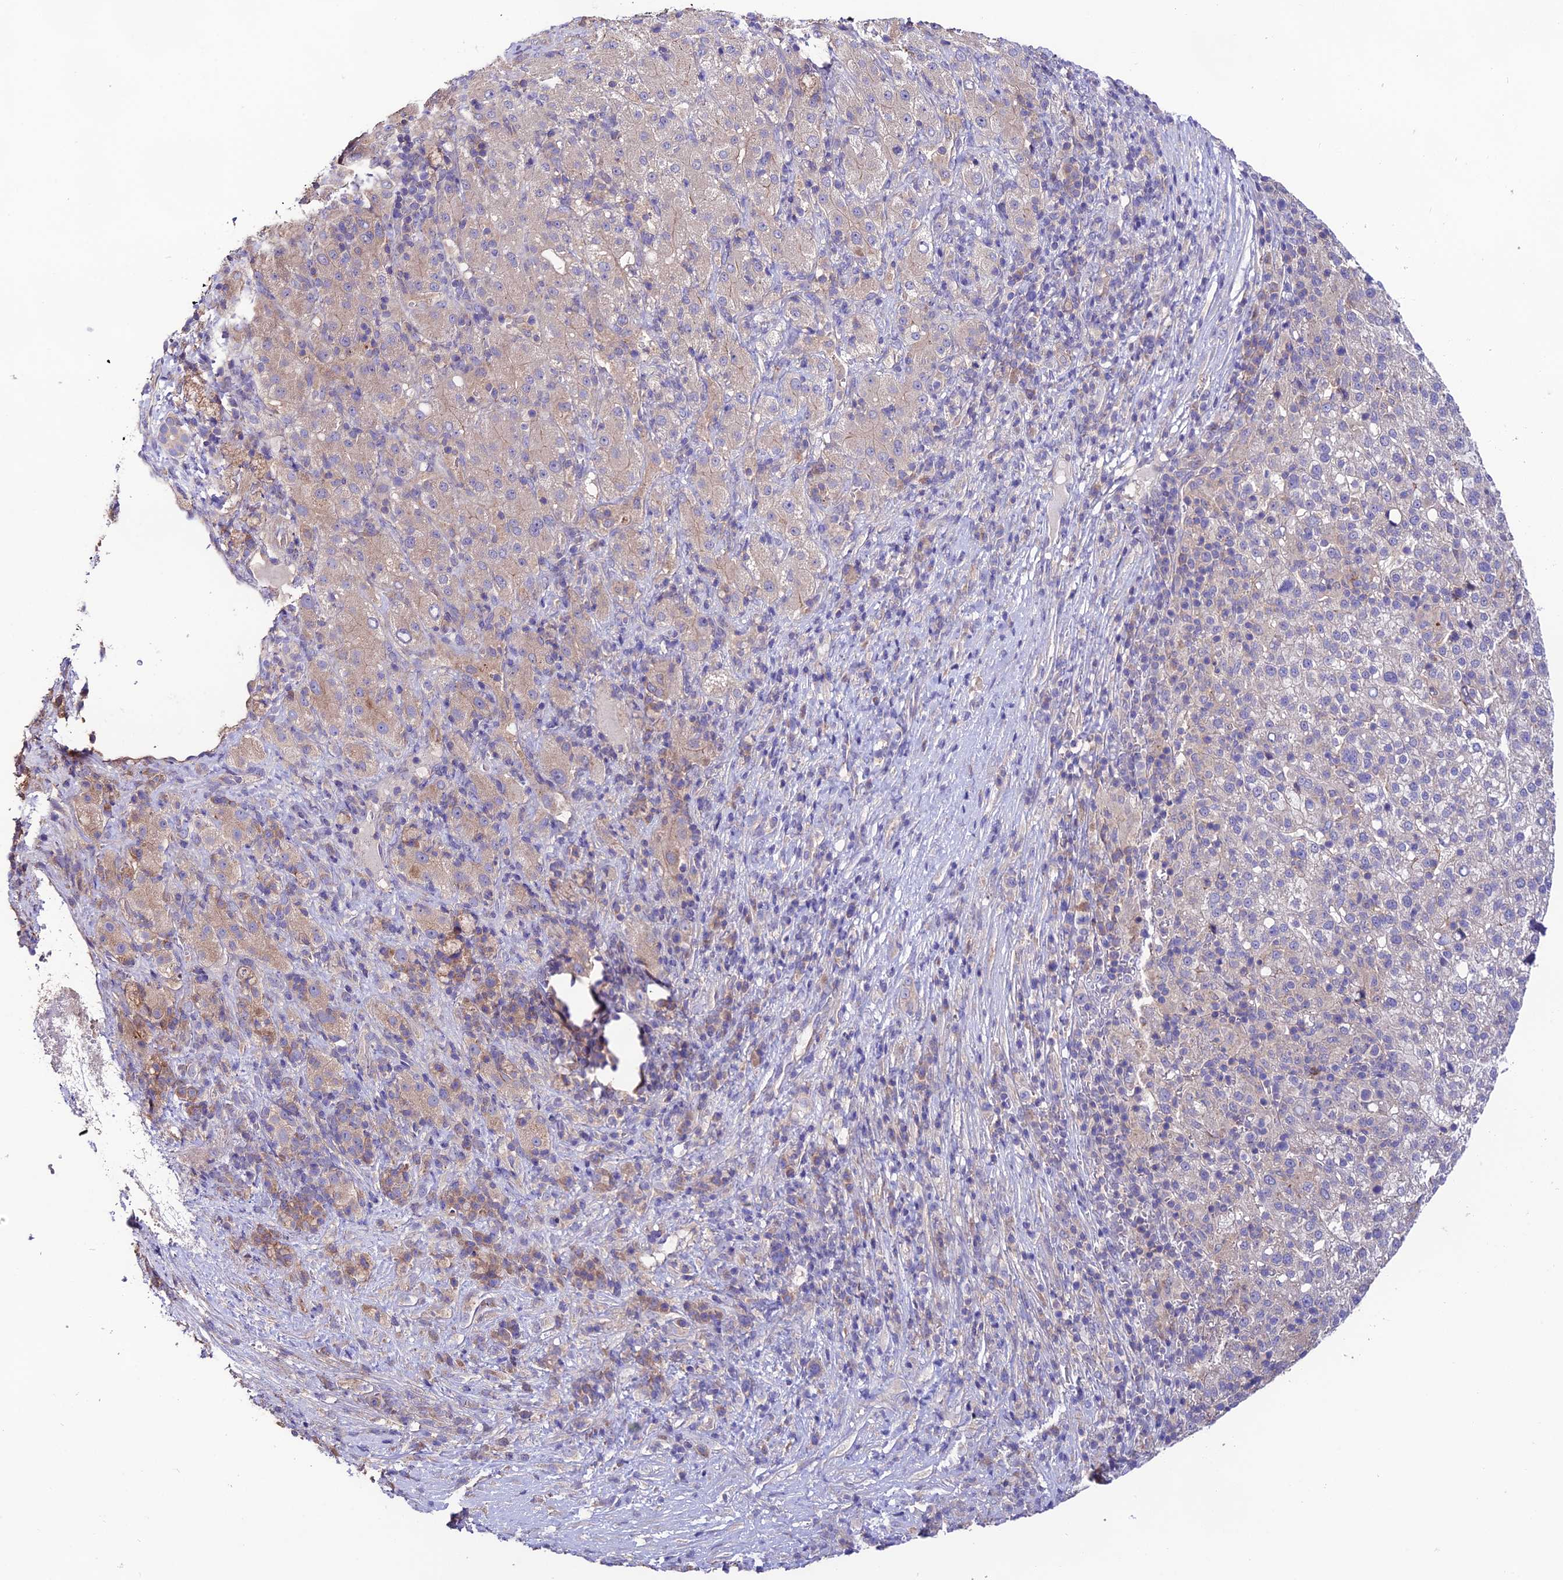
{"staining": {"intensity": "weak", "quantity": "<25%", "location": "cytoplasmic/membranous"}, "tissue": "liver cancer", "cell_type": "Tumor cells", "image_type": "cancer", "snomed": [{"axis": "morphology", "description": "Carcinoma, Hepatocellular, NOS"}, {"axis": "topography", "description": "Liver"}], "caption": "High magnification brightfield microscopy of hepatocellular carcinoma (liver) stained with DAB (brown) and counterstained with hematoxylin (blue): tumor cells show no significant positivity.", "gene": "BRME1", "patient": {"sex": "female", "age": 58}}